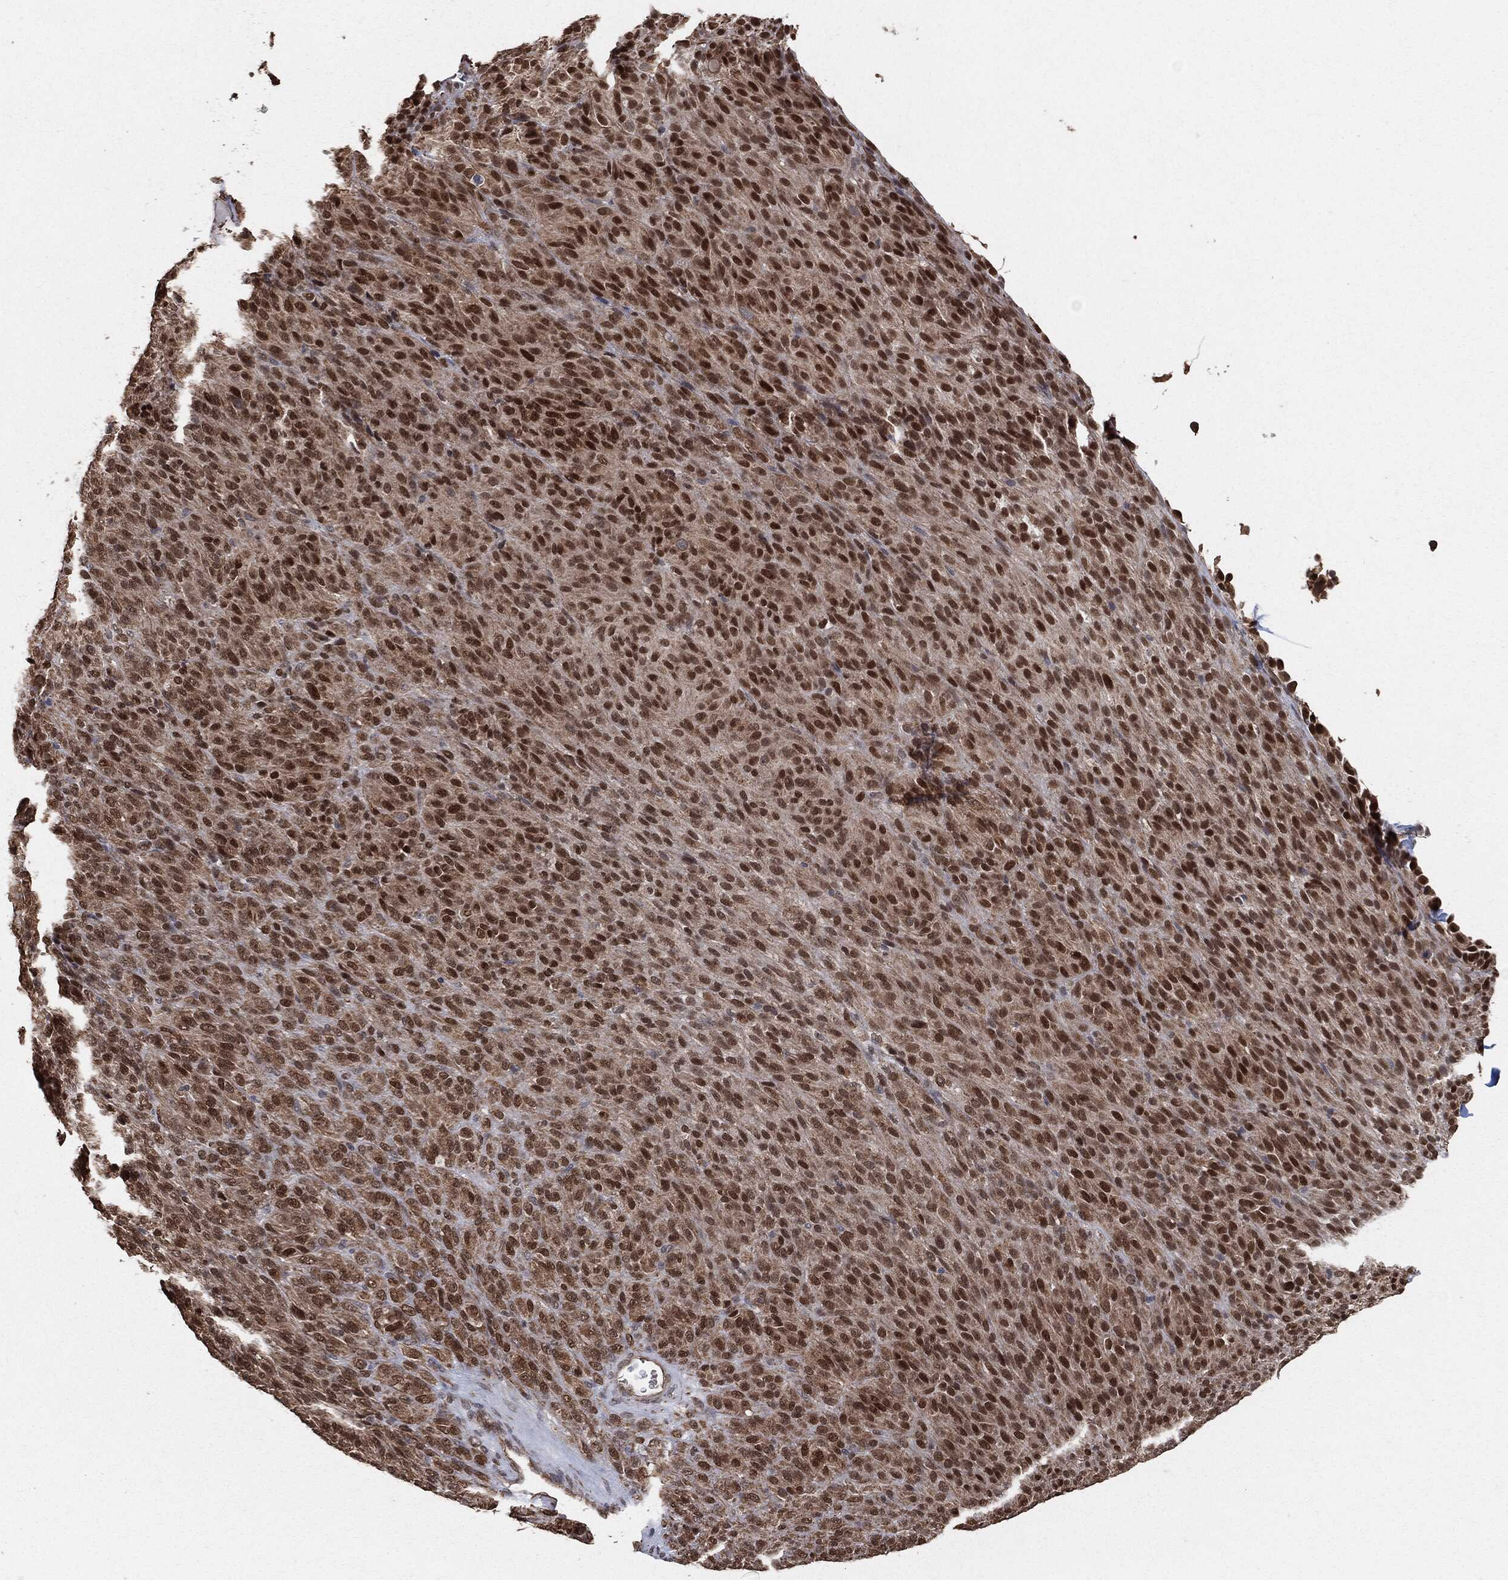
{"staining": {"intensity": "strong", "quantity": "25%-75%", "location": "nuclear"}, "tissue": "melanoma", "cell_type": "Tumor cells", "image_type": "cancer", "snomed": [{"axis": "morphology", "description": "Malignant melanoma, Metastatic site"}, {"axis": "topography", "description": "Brain"}], "caption": "Malignant melanoma (metastatic site) stained with DAB (3,3'-diaminobenzidine) immunohistochemistry (IHC) demonstrates high levels of strong nuclear staining in about 25%-75% of tumor cells. The staining was performed using DAB (3,3'-diaminobenzidine), with brown indicating positive protein expression. Nuclei are stained blue with hematoxylin.", "gene": "TP53RK", "patient": {"sex": "female", "age": 56}}